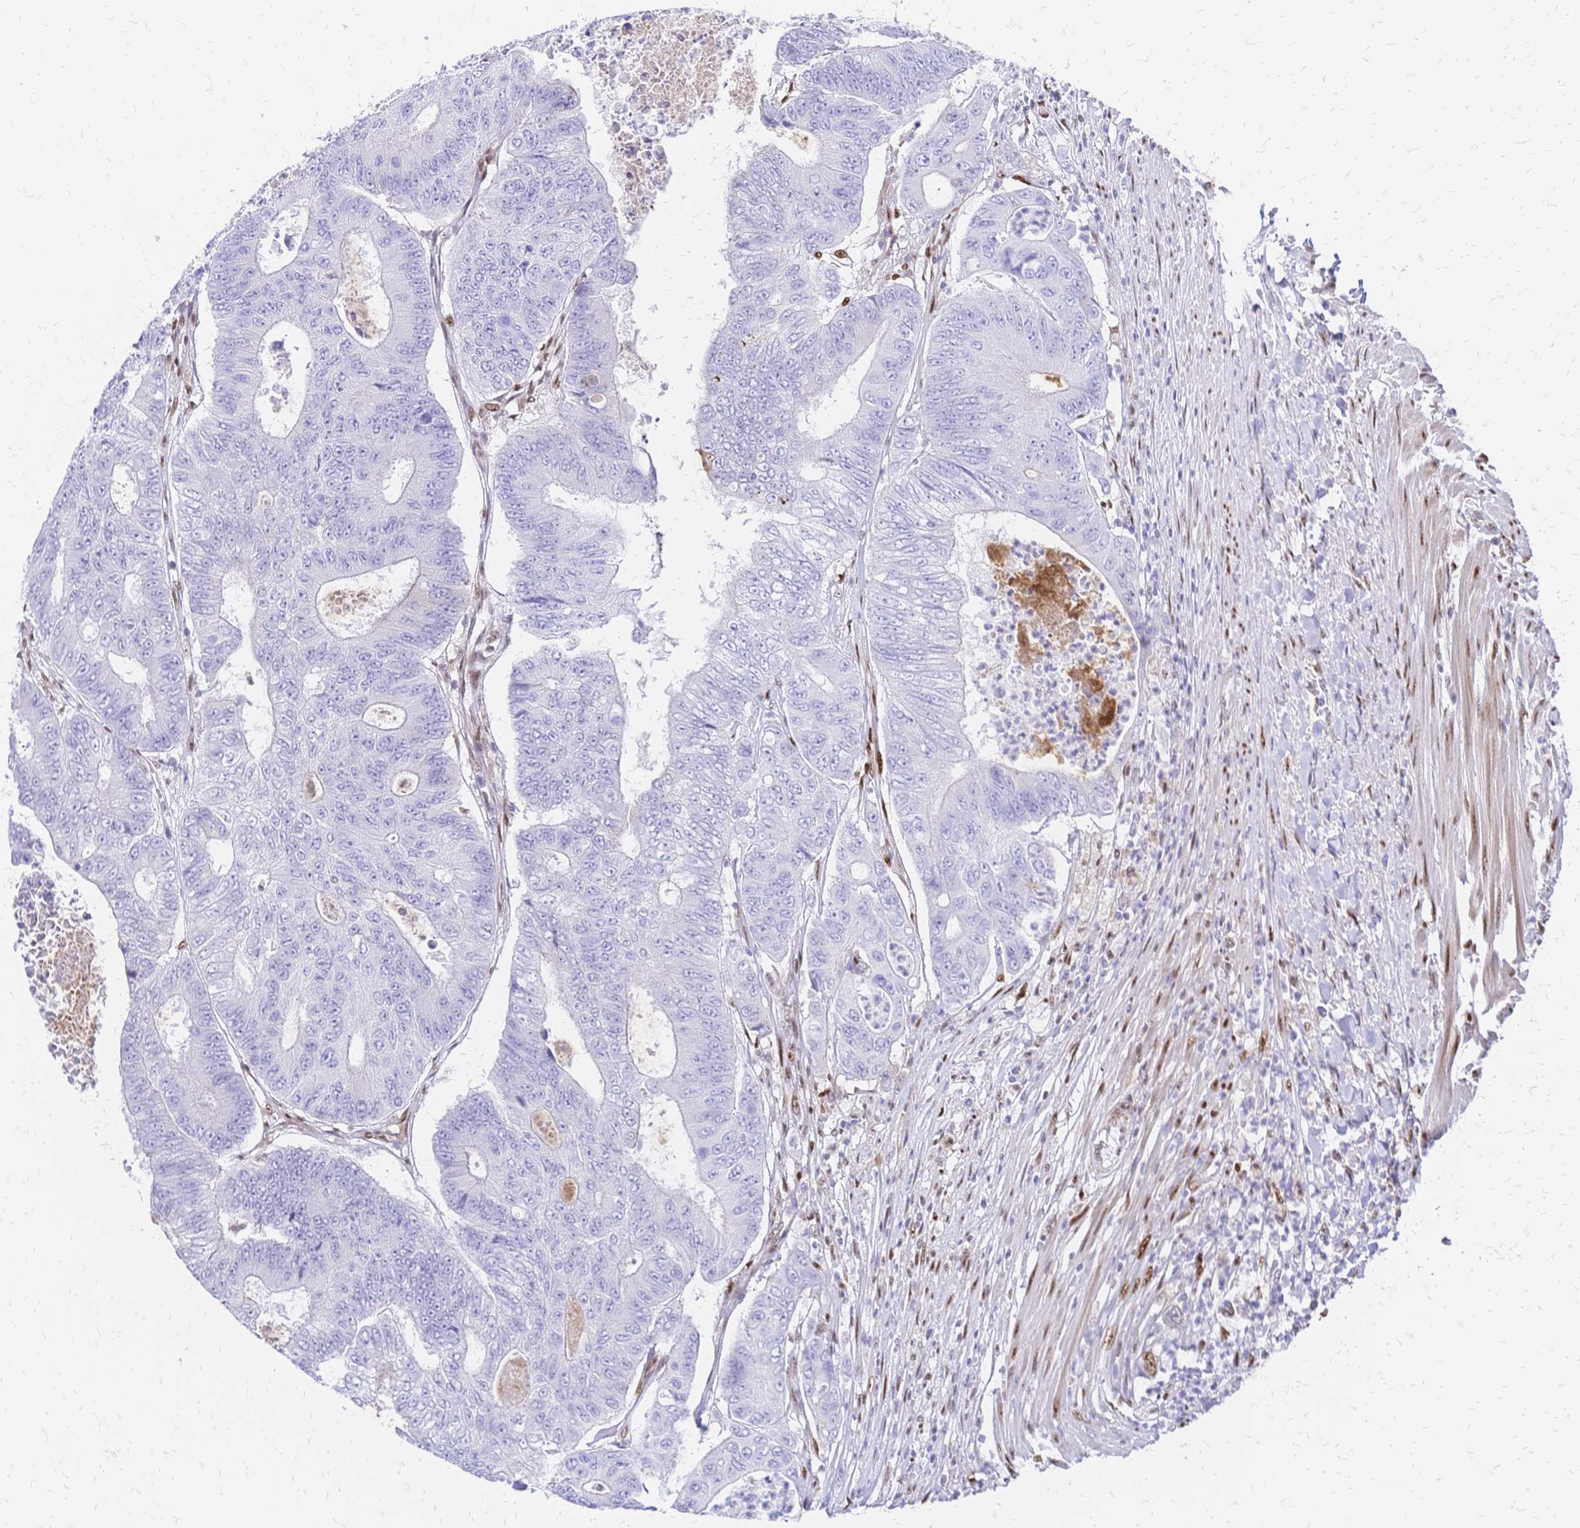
{"staining": {"intensity": "negative", "quantity": "none", "location": "none"}, "tissue": "colorectal cancer", "cell_type": "Tumor cells", "image_type": "cancer", "snomed": [{"axis": "morphology", "description": "Adenocarcinoma, NOS"}, {"axis": "topography", "description": "Colon"}], "caption": "Immunohistochemistry (IHC) image of neoplastic tissue: human adenocarcinoma (colorectal) stained with DAB demonstrates no significant protein expression in tumor cells.", "gene": "NFIC", "patient": {"sex": "female", "age": 48}}